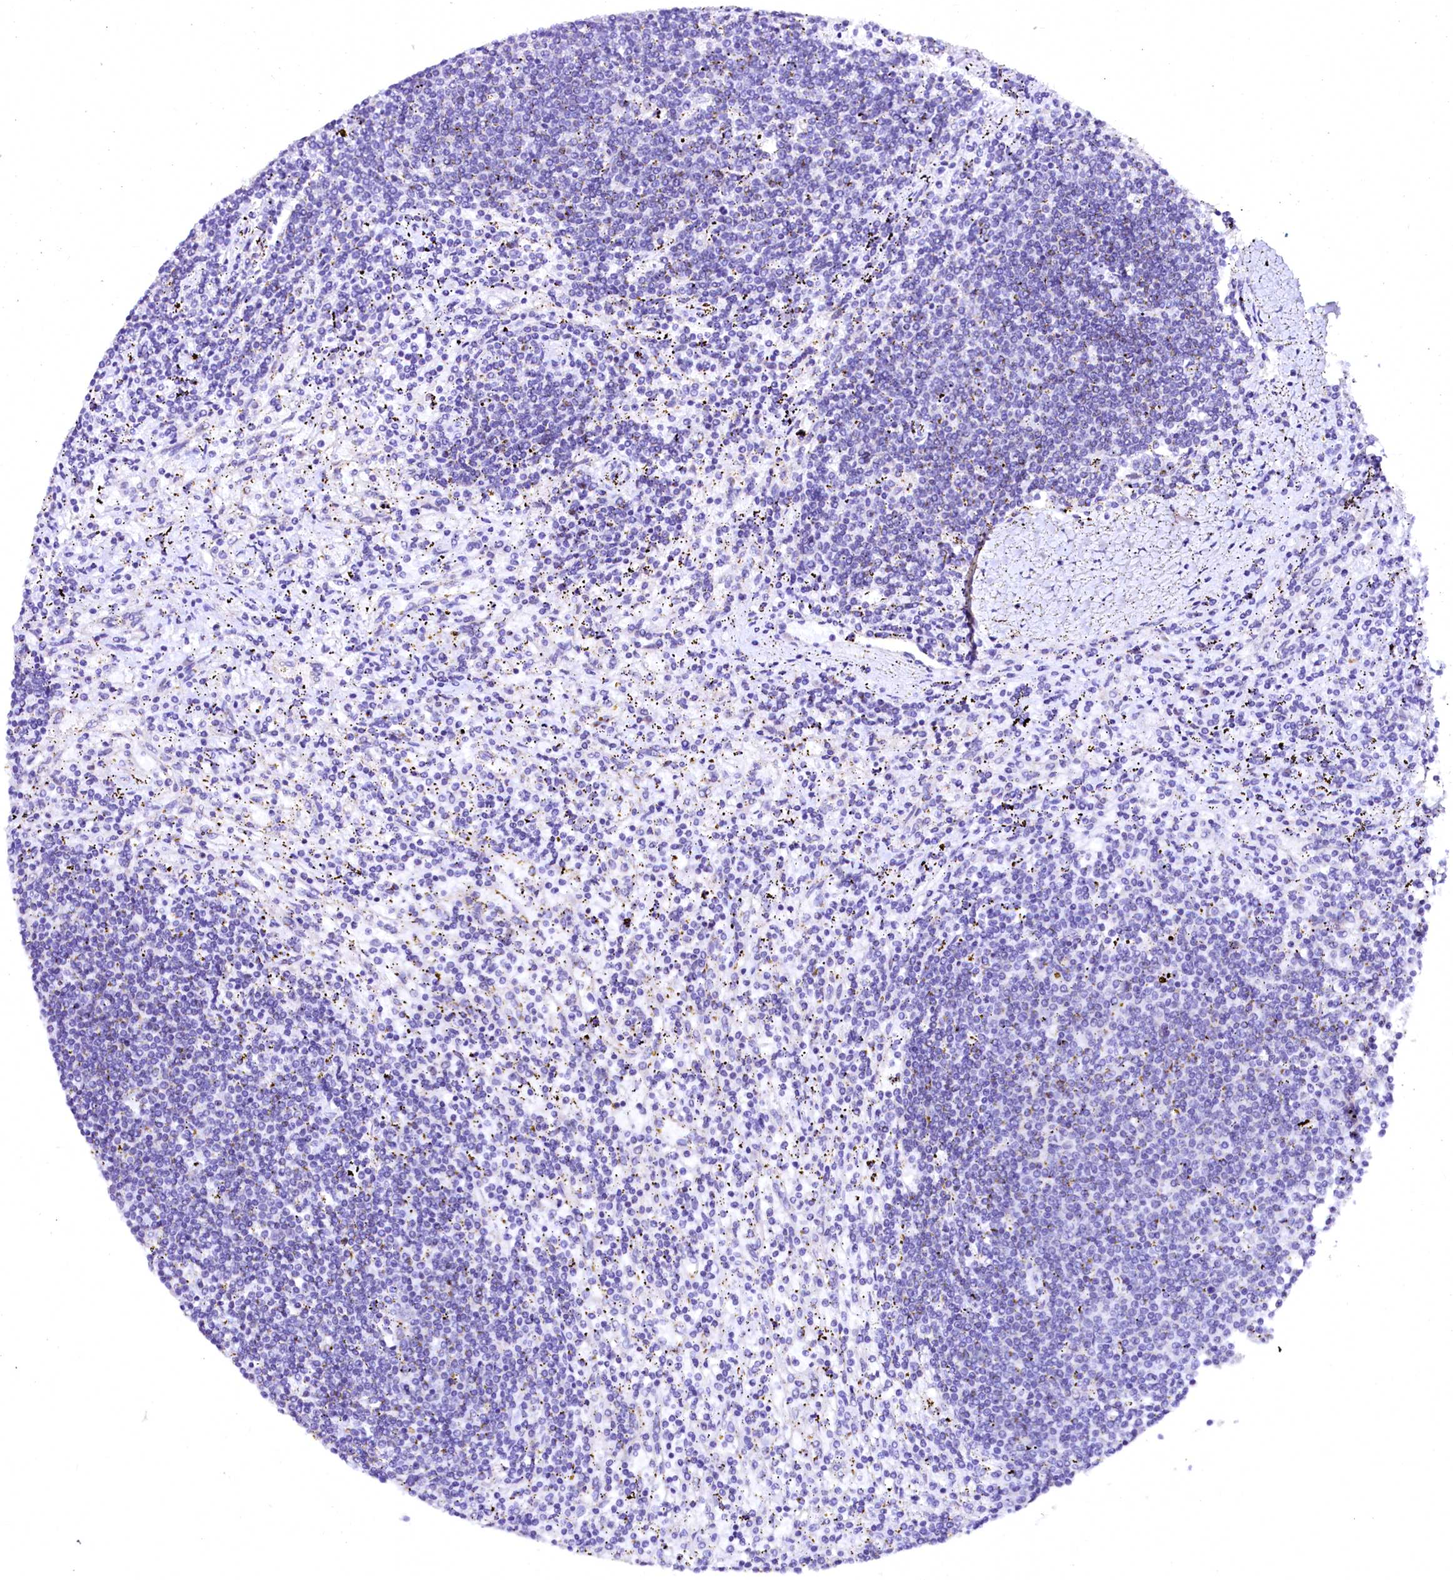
{"staining": {"intensity": "negative", "quantity": "none", "location": "none"}, "tissue": "lymphoma", "cell_type": "Tumor cells", "image_type": "cancer", "snomed": [{"axis": "morphology", "description": "Malignant lymphoma, non-Hodgkin's type, Low grade"}, {"axis": "topography", "description": "Spleen"}], "caption": "Immunohistochemistry of human malignant lymphoma, non-Hodgkin's type (low-grade) reveals no positivity in tumor cells.", "gene": "NALF1", "patient": {"sex": "male", "age": 76}}